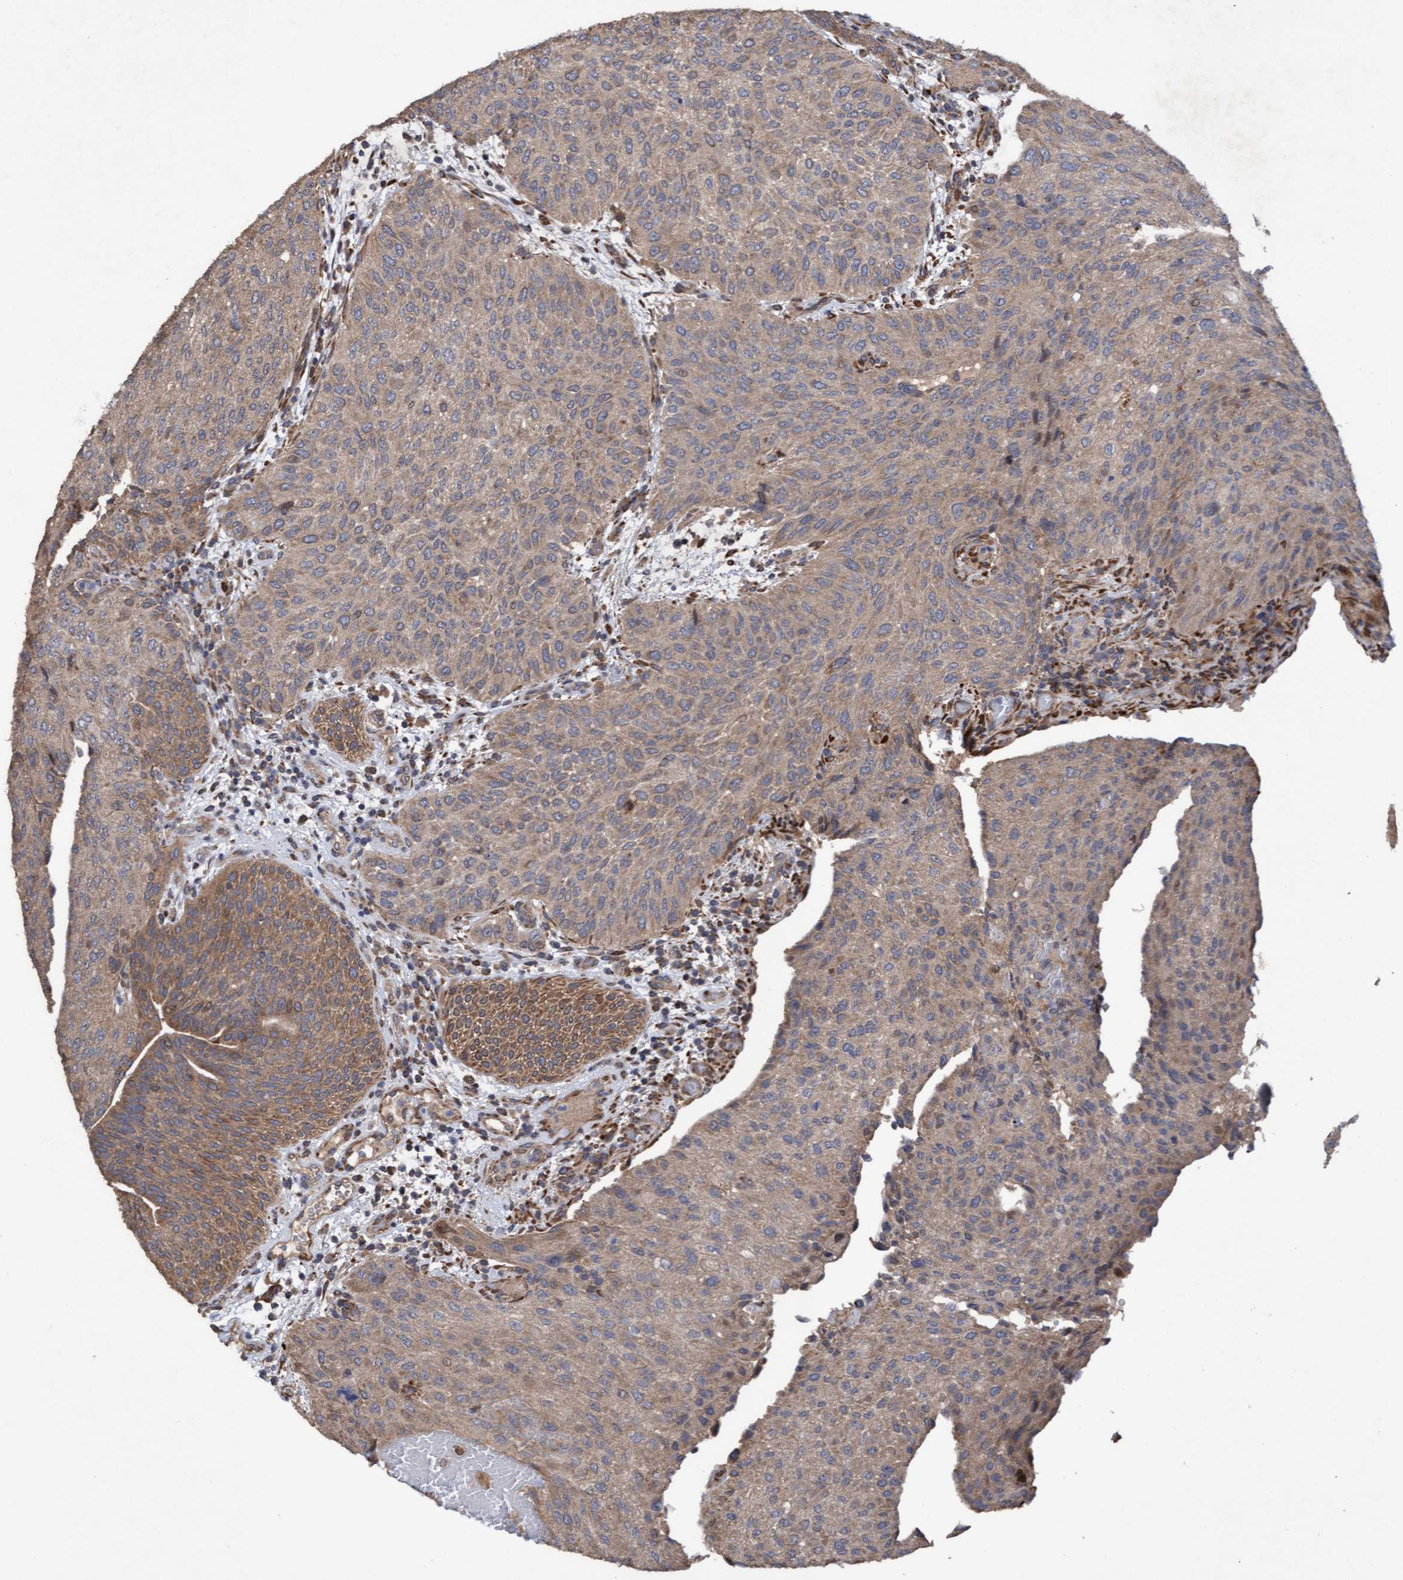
{"staining": {"intensity": "moderate", "quantity": ">75%", "location": "cytoplasmic/membranous"}, "tissue": "urothelial cancer", "cell_type": "Tumor cells", "image_type": "cancer", "snomed": [{"axis": "morphology", "description": "Urothelial carcinoma, Low grade"}, {"axis": "morphology", "description": "Urothelial carcinoma, High grade"}, {"axis": "topography", "description": "Urinary bladder"}], "caption": "The image shows a brown stain indicating the presence of a protein in the cytoplasmic/membranous of tumor cells in urothelial carcinoma (high-grade).", "gene": "ELP5", "patient": {"sex": "male", "age": 35}}